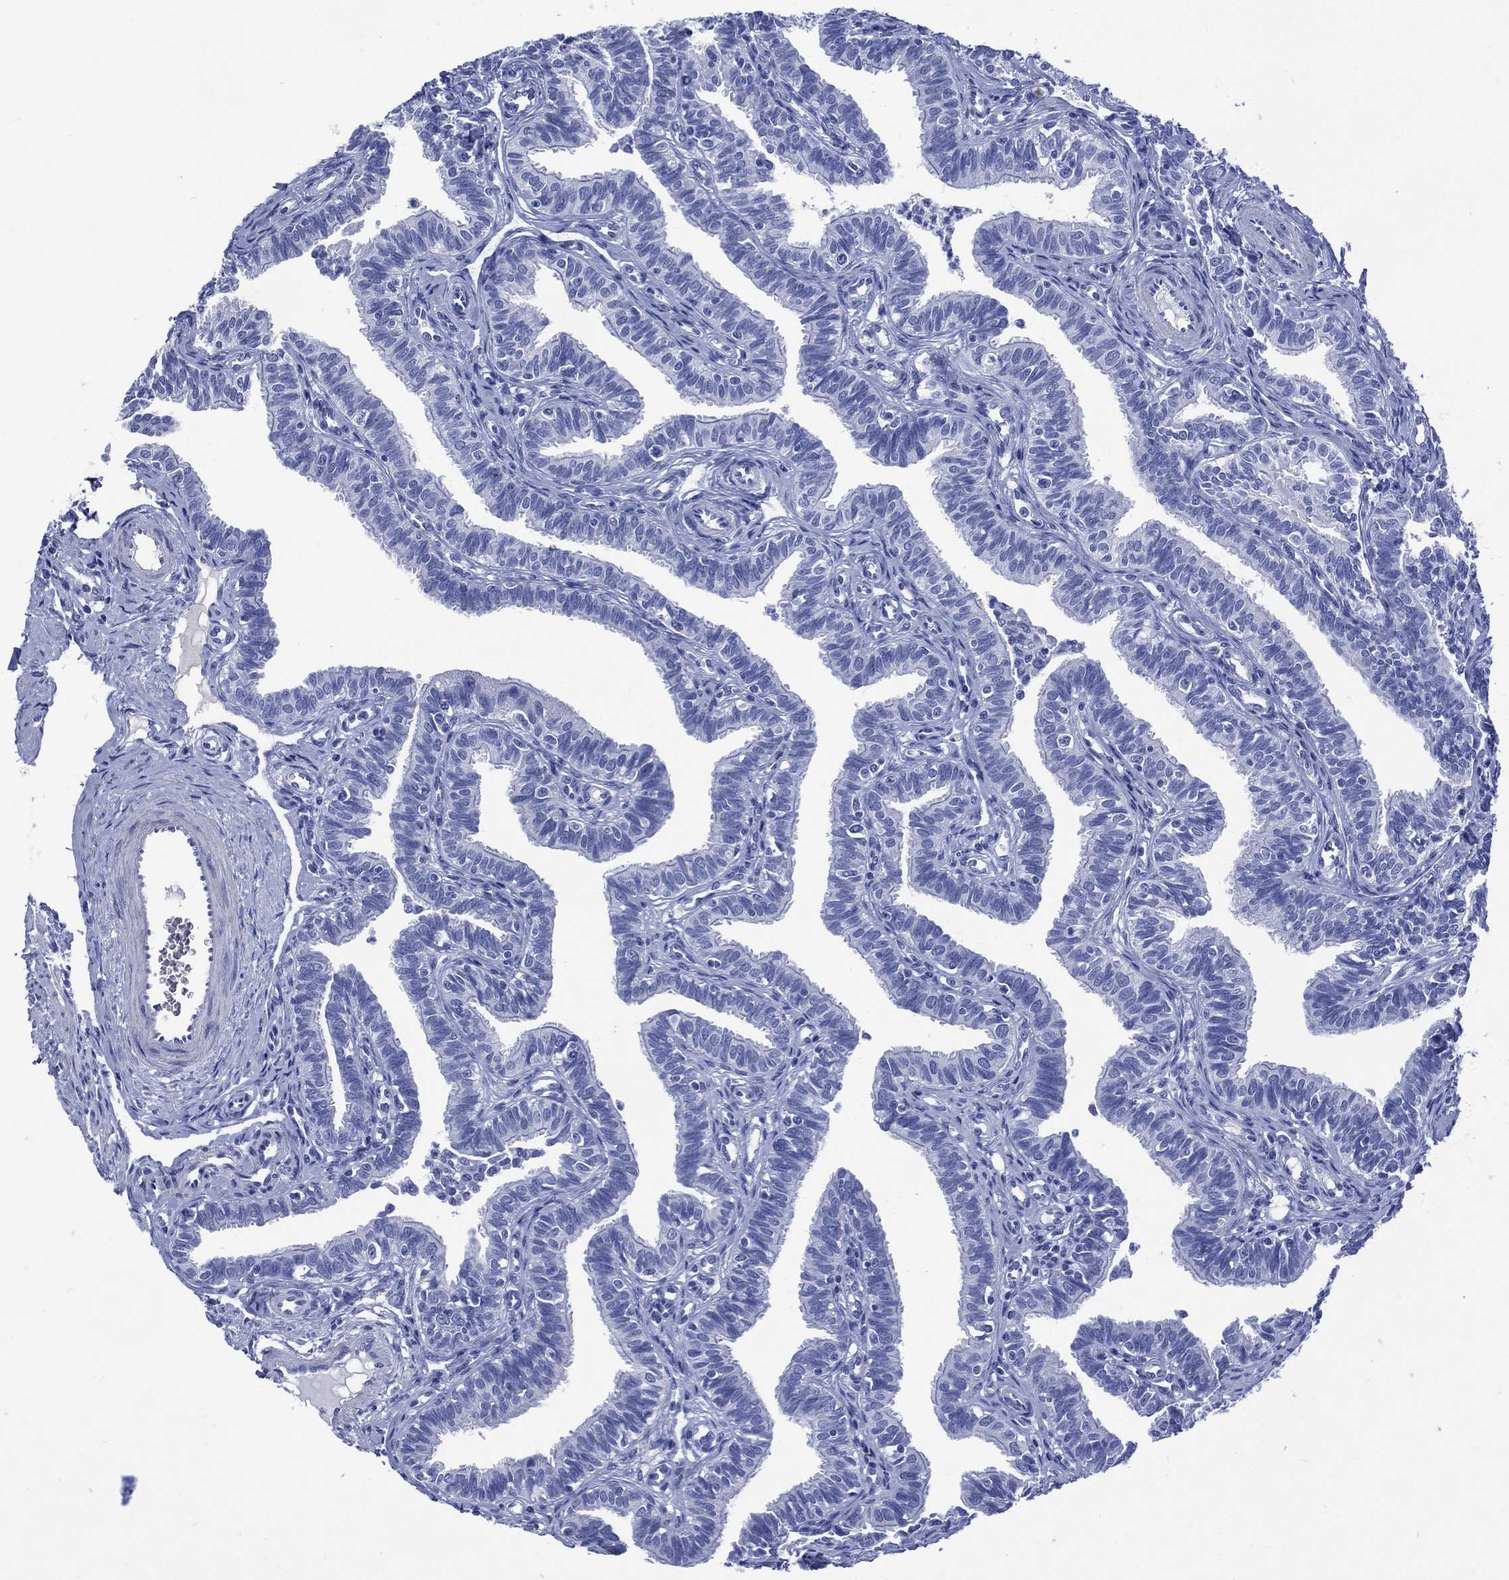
{"staining": {"intensity": "negative", "quantity": "none", "location": "none"}, "tissue": "fallopian tube", "cell_type": "Glandular cells", "image_type": "normal", "snomed": [{"axis": "morphology", "description": "Normal tissue, NOS"}, {"axis": "topography", "description": "Fallopian tube"}], "caption": "The image demonstrates no significant staining in glandular cells of fallopian tube.", "gene": "SHCBP1L", "patient": {"sex": "female", "age": 36}}